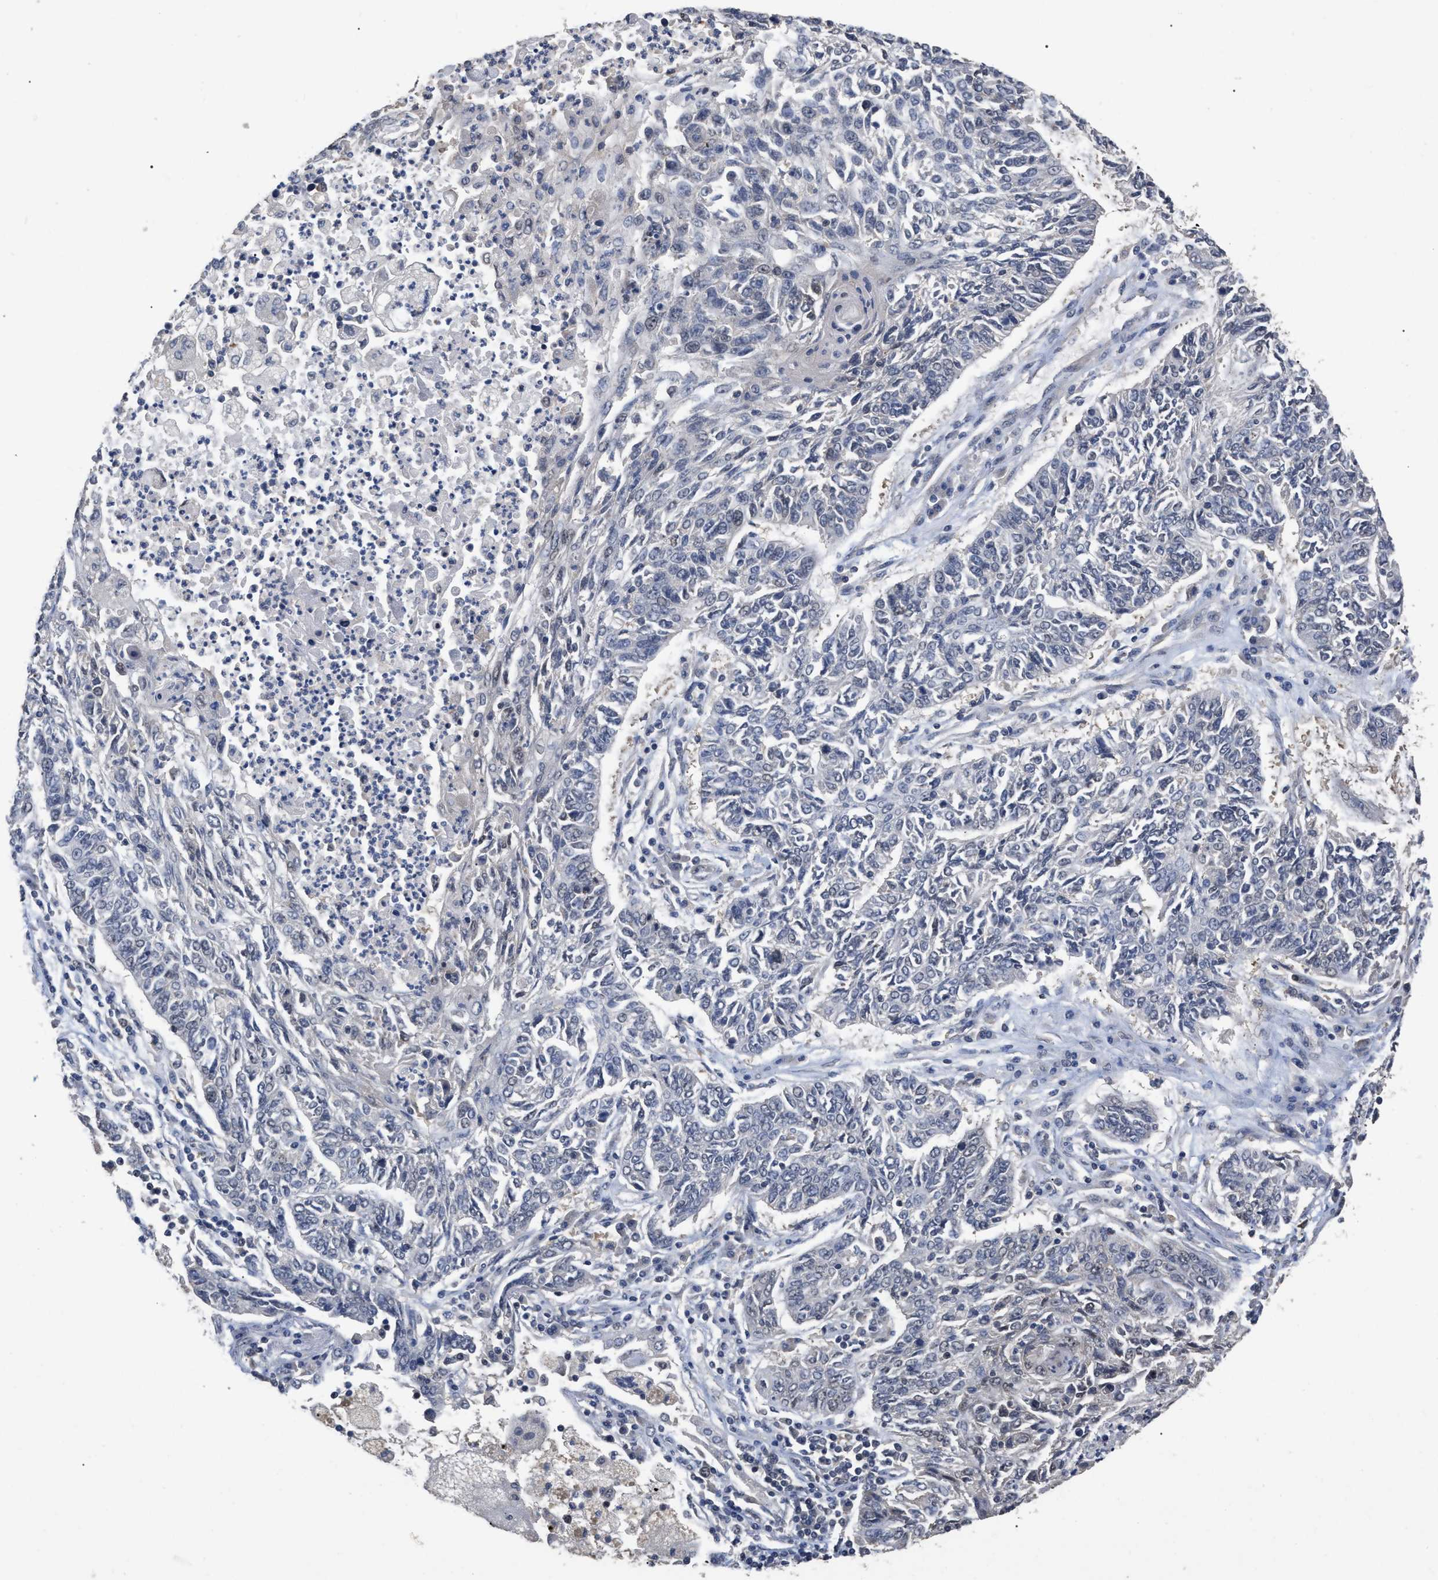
{"staining": {"intensity": "negative", "quantity": "none", "location": "none"}, "tissue": "lung cancer", "cell_type": "Tumor cells", "image_type": "cancer", "snomed": [{"axis": "morphology", "description": "Normal tissue, NOS"}, {"axis": "morphology", "description": "Squamous cell carcinoma, NOS"}, {"axis": "topography", "description": "Cartilage tissue"}, {"axis": "topography", "description": "Bronchus"}, {"axis": "topography", "description": "Lung"}], "caption": "The photomicrograph displays no staining of tumor cells in lung squamous cell carcinoma.", "gene": "JAZF1", "patient": {"sex": "female", "age": 49}}